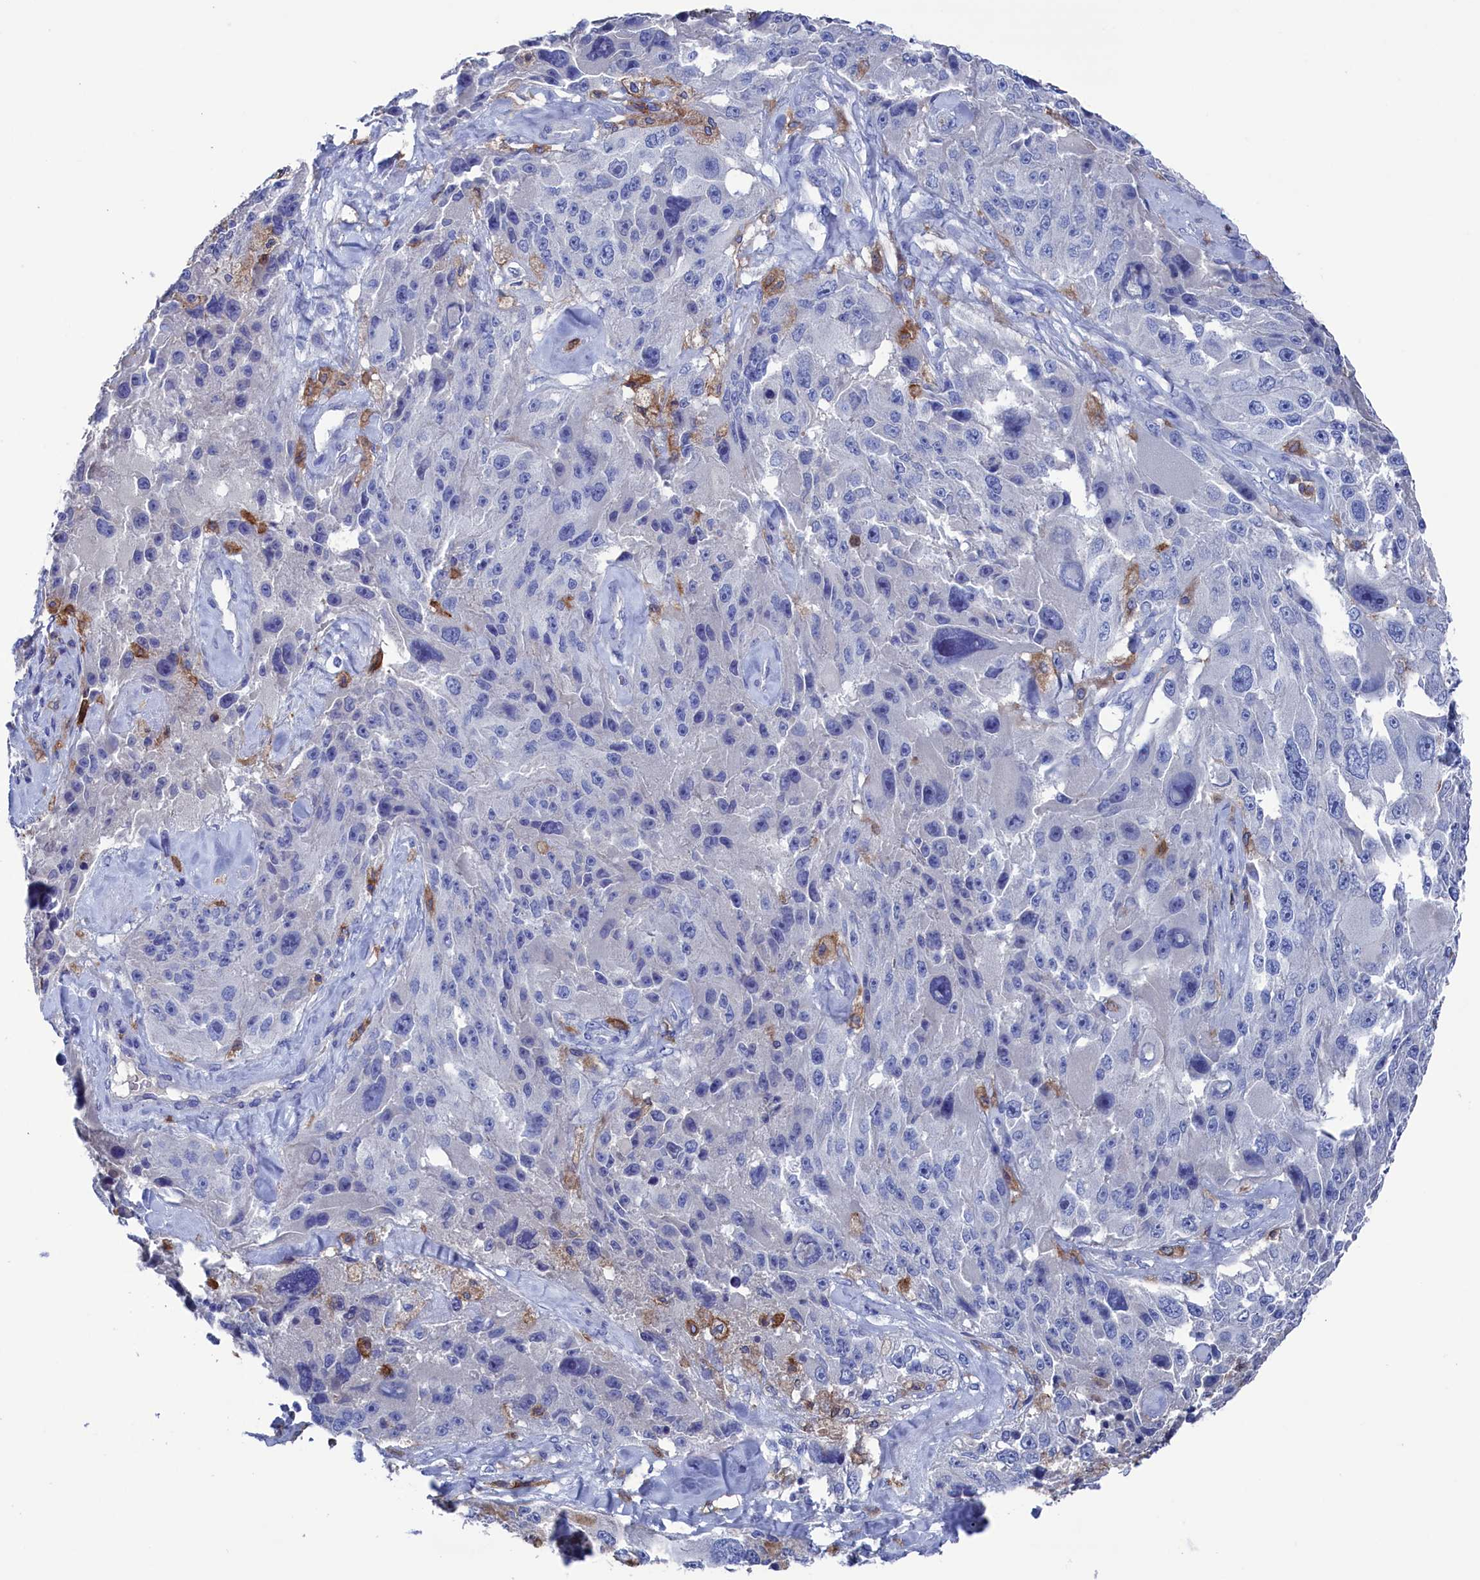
{"staining": {"intensity": "negative", "quantity": "none", "location": "none"}, "tissue": "melanoma", "cell_type": "Tumor cells", "image_type": "cancer", "snomed": [{"axis": "morphology", "description": "Malignant melanoma, Metastatic site"}, {"axis": "topography", "description": "Lymph node"}], "caption": "Tumor cells show no significant protein positivity in melanoma.", "gene": "TYROBP", "patient": {"sex": "male", "age": 62}}